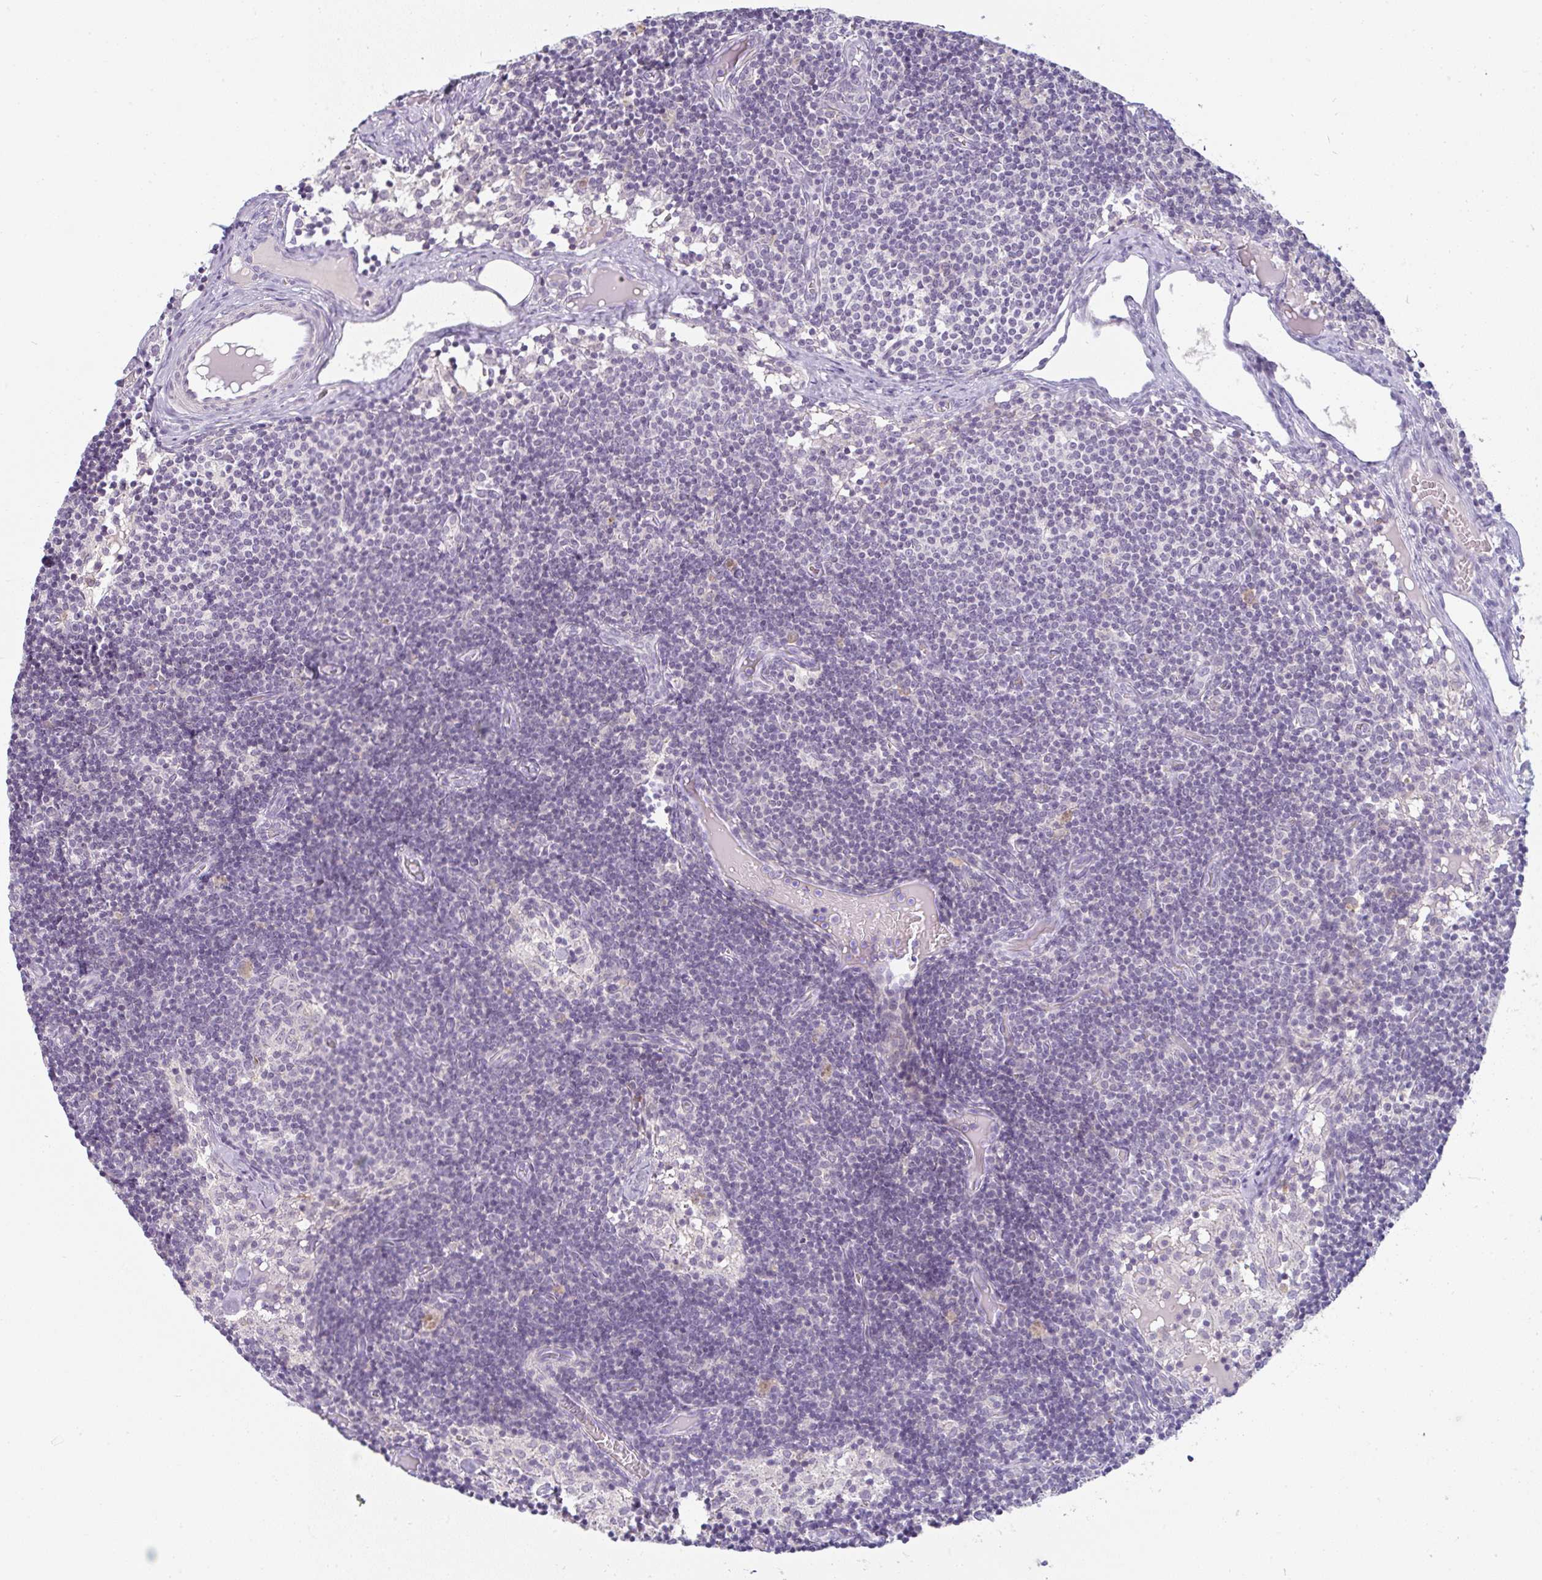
{"staining": {"intensity": "negative", "quantity": "none", "location": "none"}, "tissue": "lymph node", "cell_type": "Germinal center cells", "image_type": "normal", "snomed": [{"axis": "morphology", "description": "Normal tissue, NOS"}, {"axis": "topography", "description": "Lymph node"}], "caption": "Photomicrograph shows no significant protein positivity in germinal center cells of unremarkable lymph node. Nuclei are stained in blue.", "gene": "PPFIA4", "patient": {"sex": "female", "age": 31}}